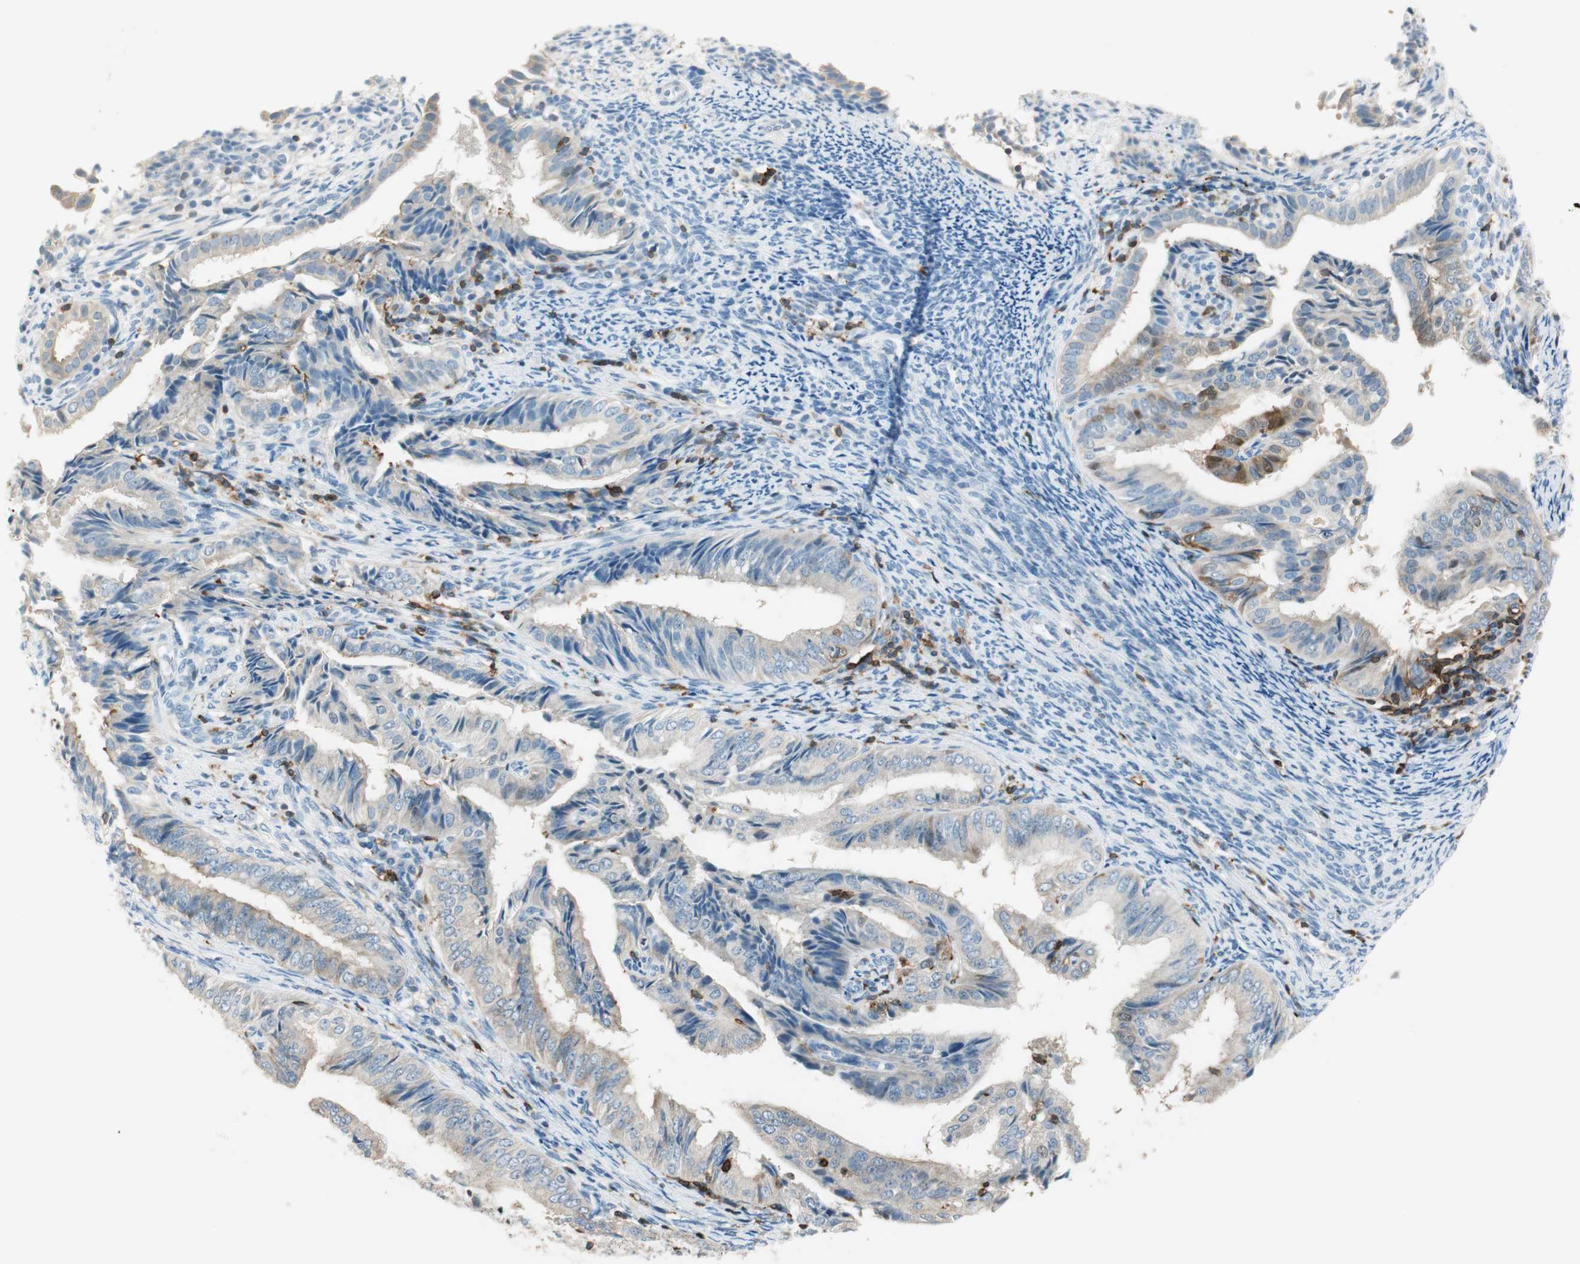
{"staining": {"intensity": "weak", "quantity": "25%-75%", "location": "cytoplasmic/membranous"}, "tissue": "endometrial cancer", "cell_type": "Tumor cells", "image_type": "cancer", "snomed": [{"axis": "morphology", "description": "Adenocarcinoma, NOS"}, {"axis": "topography", "description": "Endometrium"}], "caption": "A high-resolution micrograph shows IHC staining of endometrial adenocarcinoma, which exhibits weak cytoplasmic/membranous expression in approximately 25%-75% of tumor cells.", "gene": "HPGD", "patient": {"sex": "female", "age": 58}}